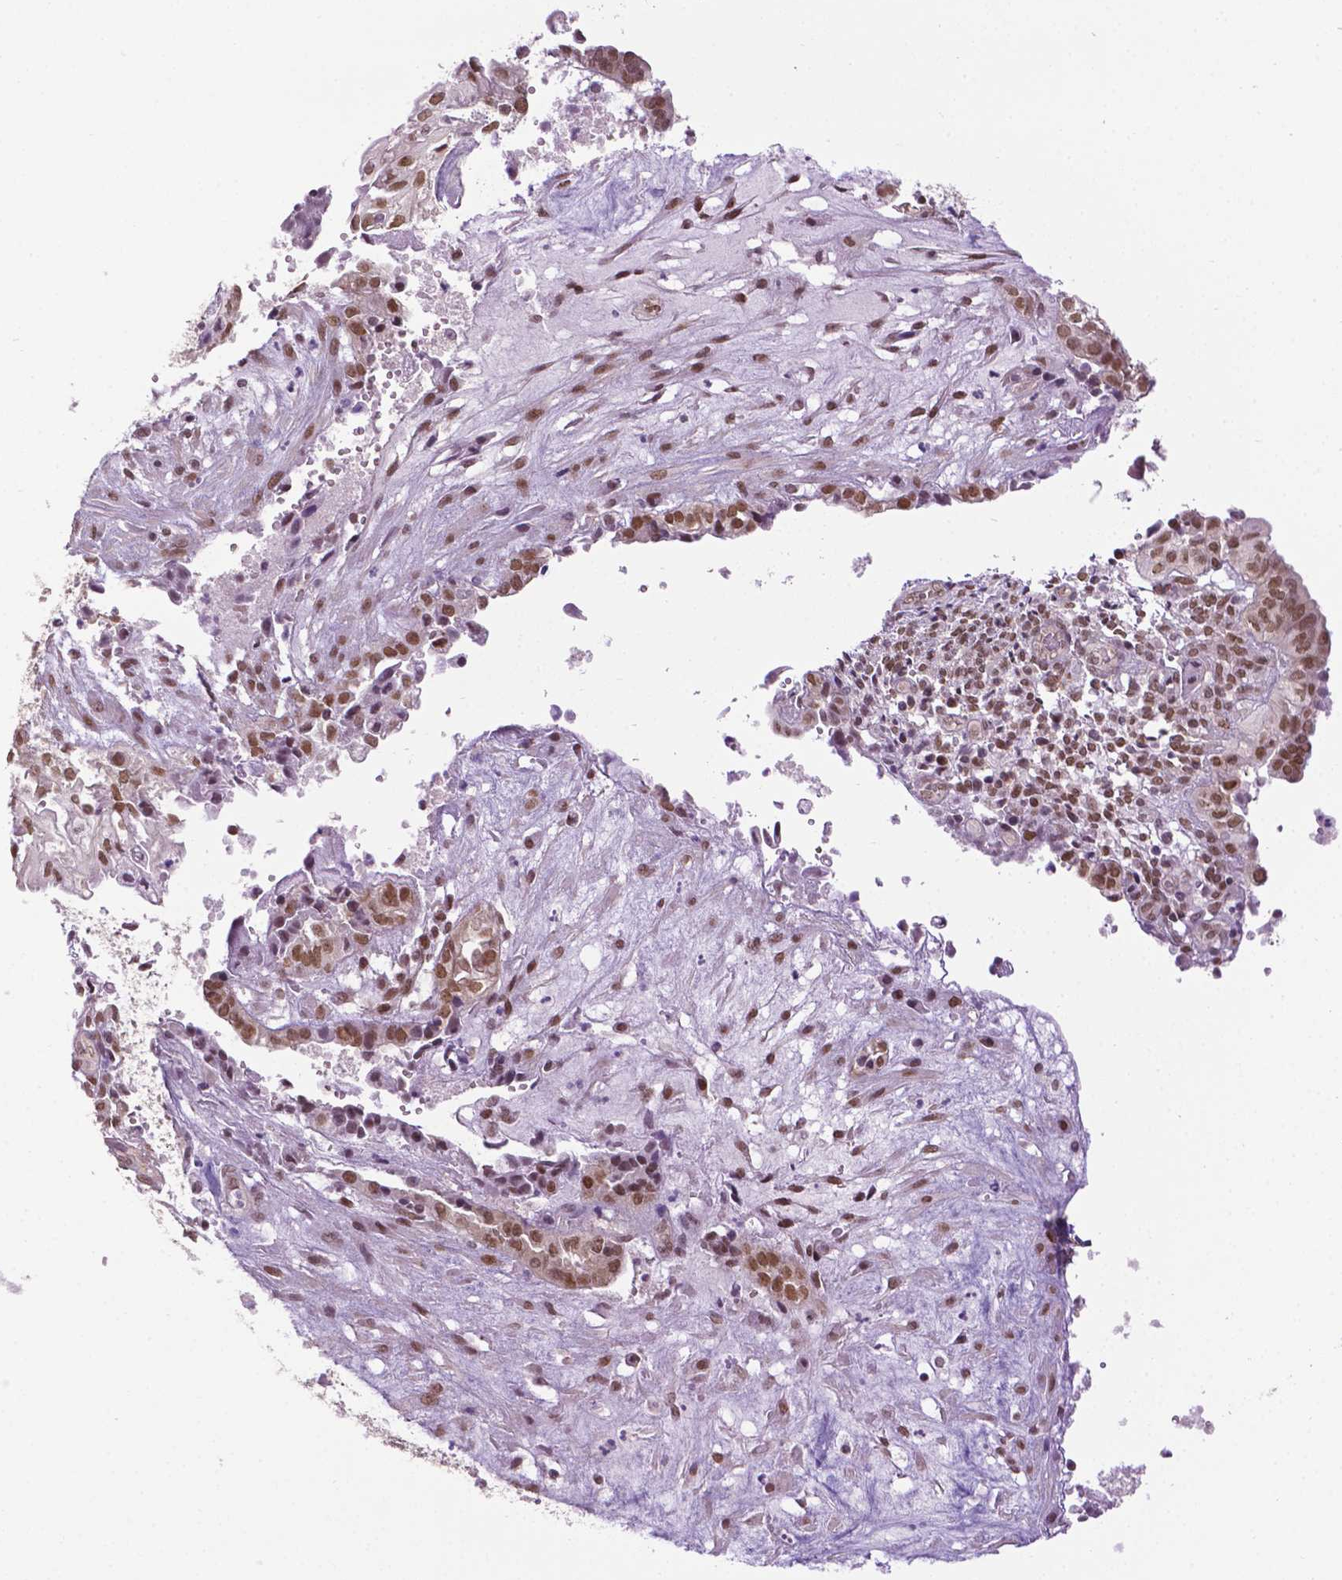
{"staining": {"intensity": "moderate", "quantity": ">75%", "location": "nuclear"}, "tissue": "ovarian cancer", "cell_type": "Tumor cells", "image_type": "cancer", "snomed": [{"axis": "morphology", "description": "Carcinoma, endometroid"}, {"axis": "topography", "description": "Ovary"}], "caption": "A histopathology image showing moderate nuclear expression in about >75% of tumor cells in ovarian endometroid carcinoma, as visualized by brown immunohistochemical staining.", "gene": "UBQLN4", "patient": {"sex": "female", "age": 64}}